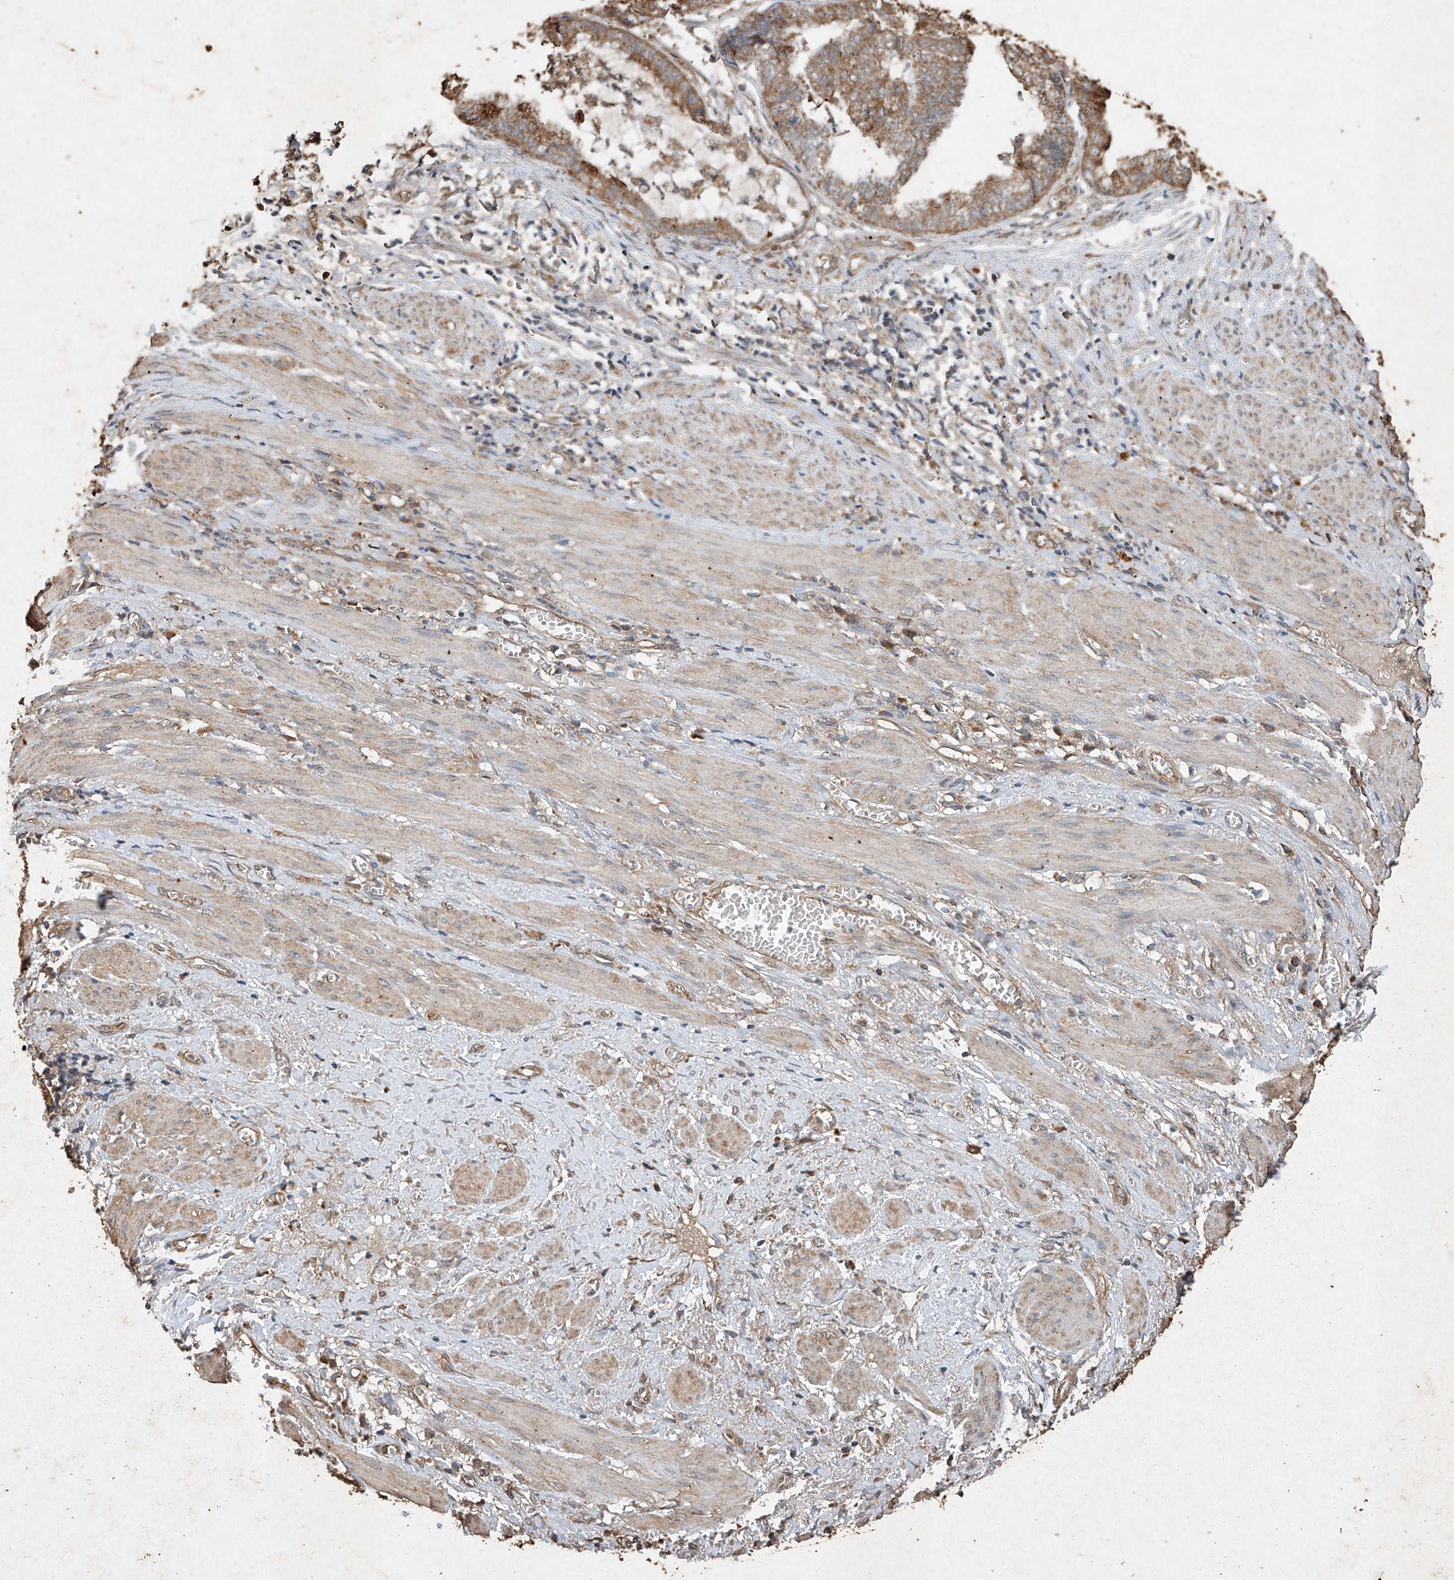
{"staining": {"intensity": "moderate", "quantity": ">75%", "location": "cytoplasmic/membranous"}, "tissue": "endometrial cancer", "cell_type": "Tumor cells", "image_type": "cancer", "snomed": [{"axis": "morphology", "description": "Necrosis, NOS"}, {"axis": "morphology", "description": "Adenocarcinoma, NOS"}, {"axis": "topography", "description": "Endometrium"}], "caption": "High-power microscopy captured an immunohistochemistry (IHC) photomicrograph of endometrial cancer, revealing moderate cytoplasmic/membranous expression in about >75% of tumor cells. (DAB (3,3'-diaminobenzidine) IHC, brown staining for protein, blue staining for nuclei).", "gene": "STK3", "patient": {"sex": "female", "age": 79}}